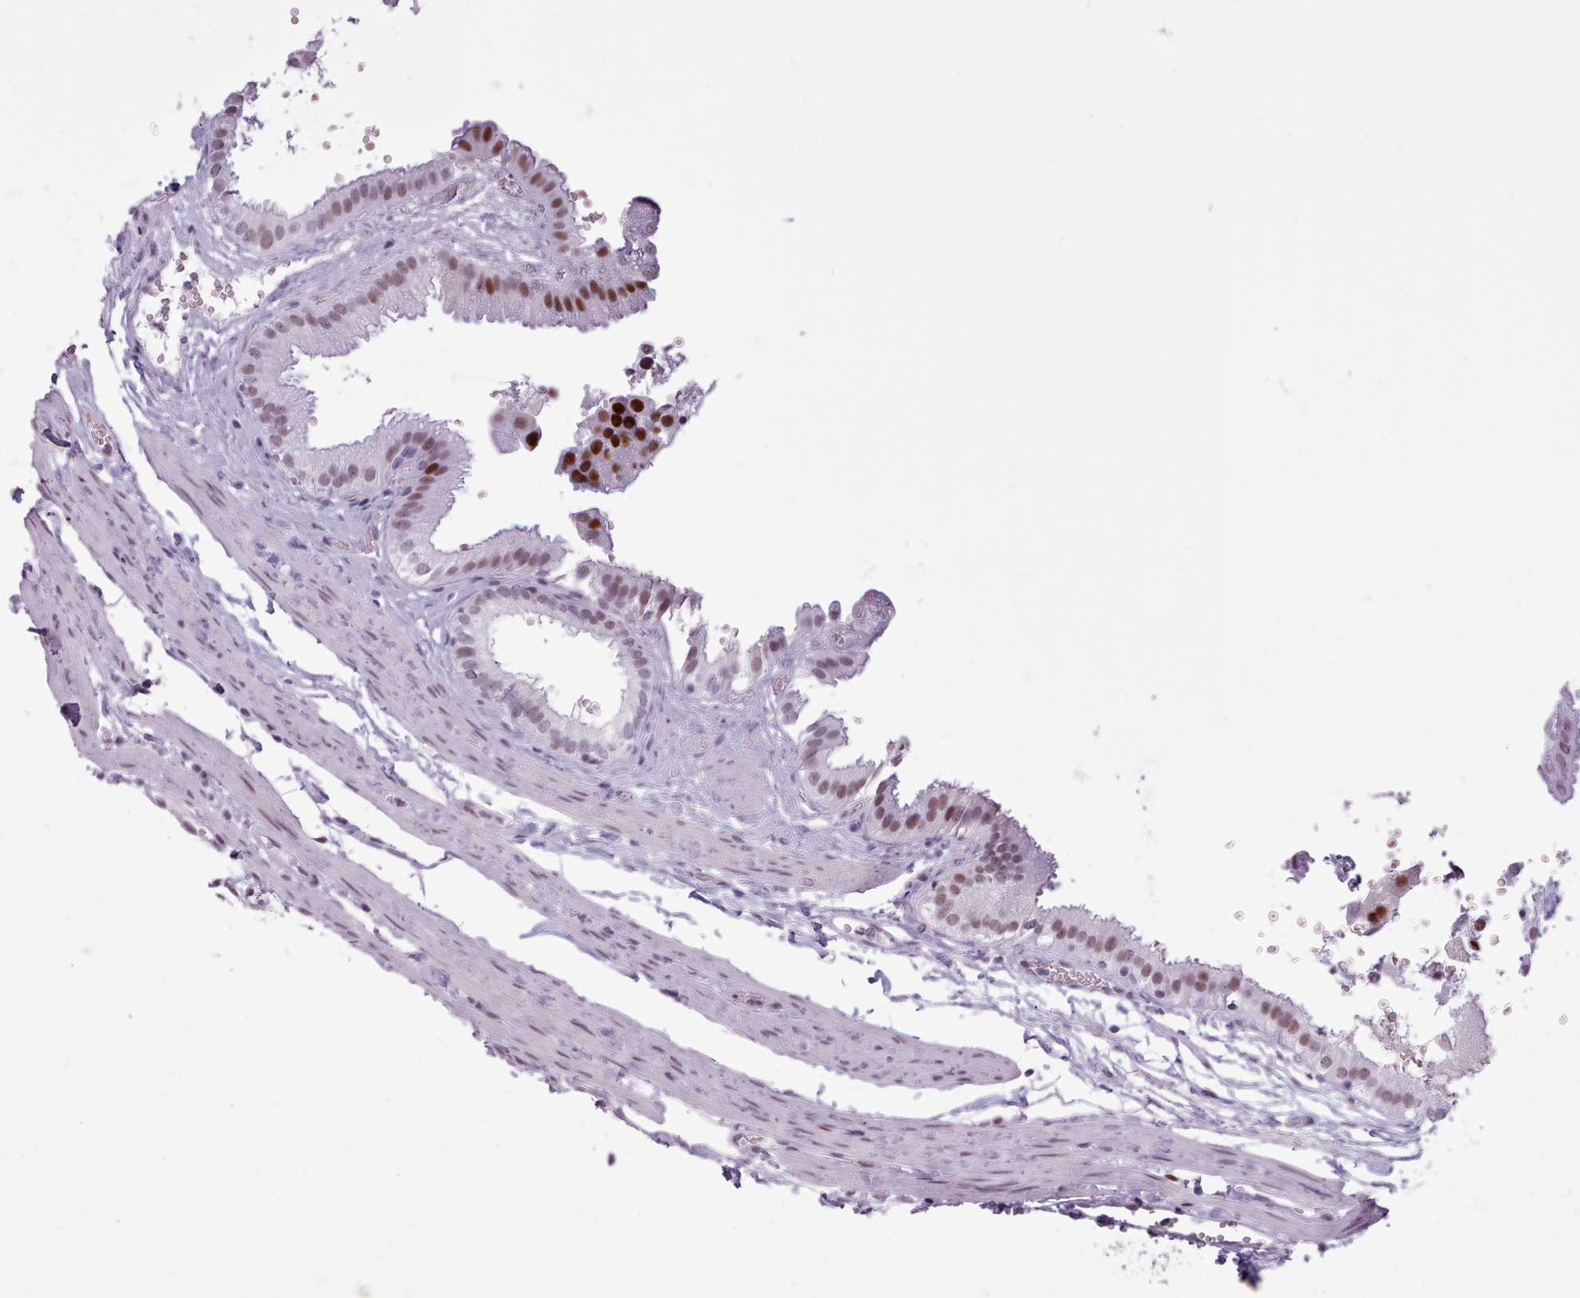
{"staining": {"intensity": "moderate", "quantity": ">75%", "location": "nuclear"}, "tissue": "gallbladder", "cell_type": "Glandular cells", "image_type": "normal", "snomed": [{"axis": "morphology", "description": "Normal tissue, NOS"}, {"axis": "topography", "description": "Gallbladder"}], "caption": "This is an image of immunohistochemistry (IHC) staining of unremarkable gallbladder, which shows moderate positivity in the nuclear of glandular cells.", "gene": "SRSF4", "patient": {"sex": "female", "age": 61}}